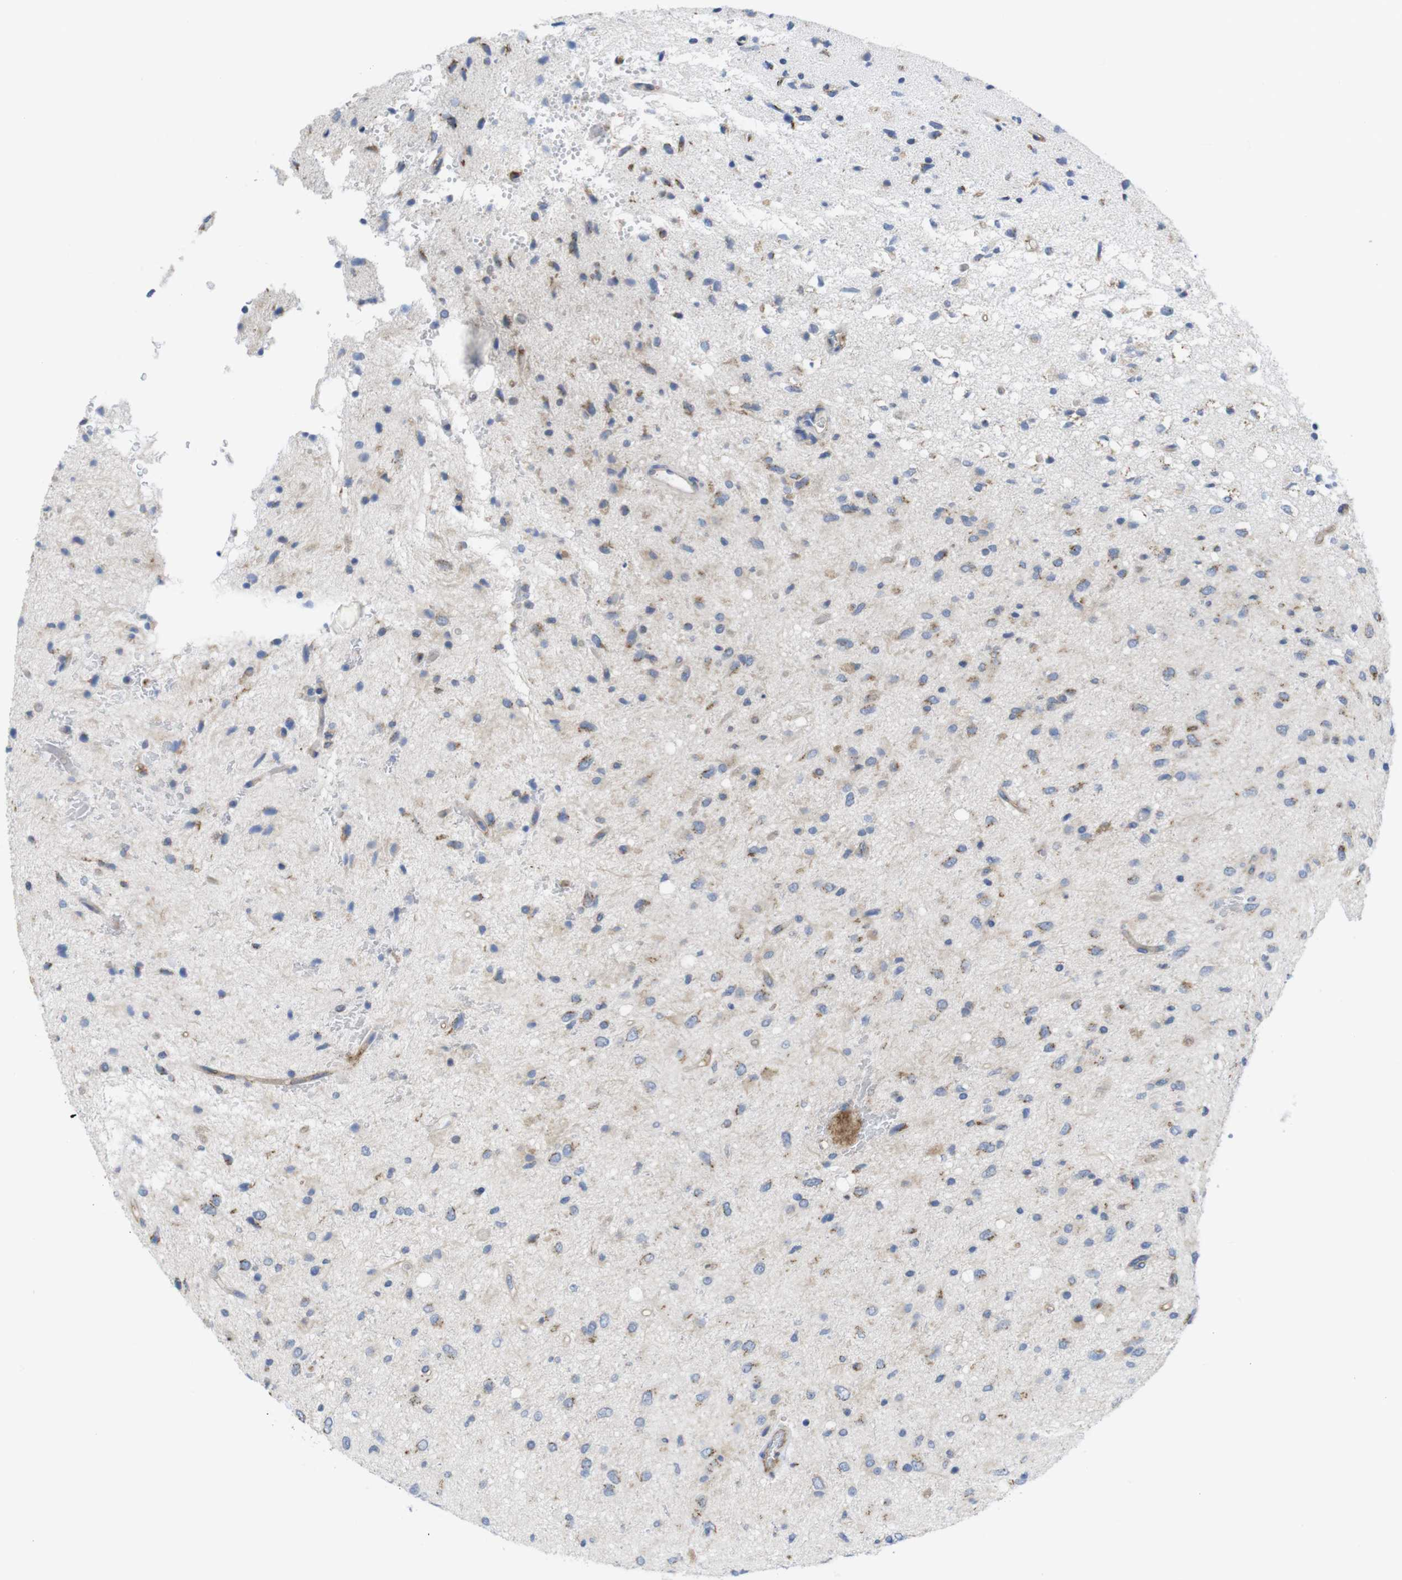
{"staining": {"intensity": "moderate", "quantity": "<25%", "location": "cytoplasmic/membranous"}, "tissue": "glioma", "cell_type": "Tumor cells", "image_type": "cancer", "snomed": [{"axis": "morphology", "description": "Glioma, malignant, Low grade"}, {"axis": "topography", "description": "Brain"}], "caption": "Immunohistochemistry image of neoplastic tissue: glioma stained using immunohistochemistry (IHC) displays low levels of moderate protein expression localized specifically in the cytoplasmic/membranous of tumor cells, appearing as a cytoplasmic/membranous brown color.", "gene": "CCR6", "patient": {"sex": "male", "age": 77}}